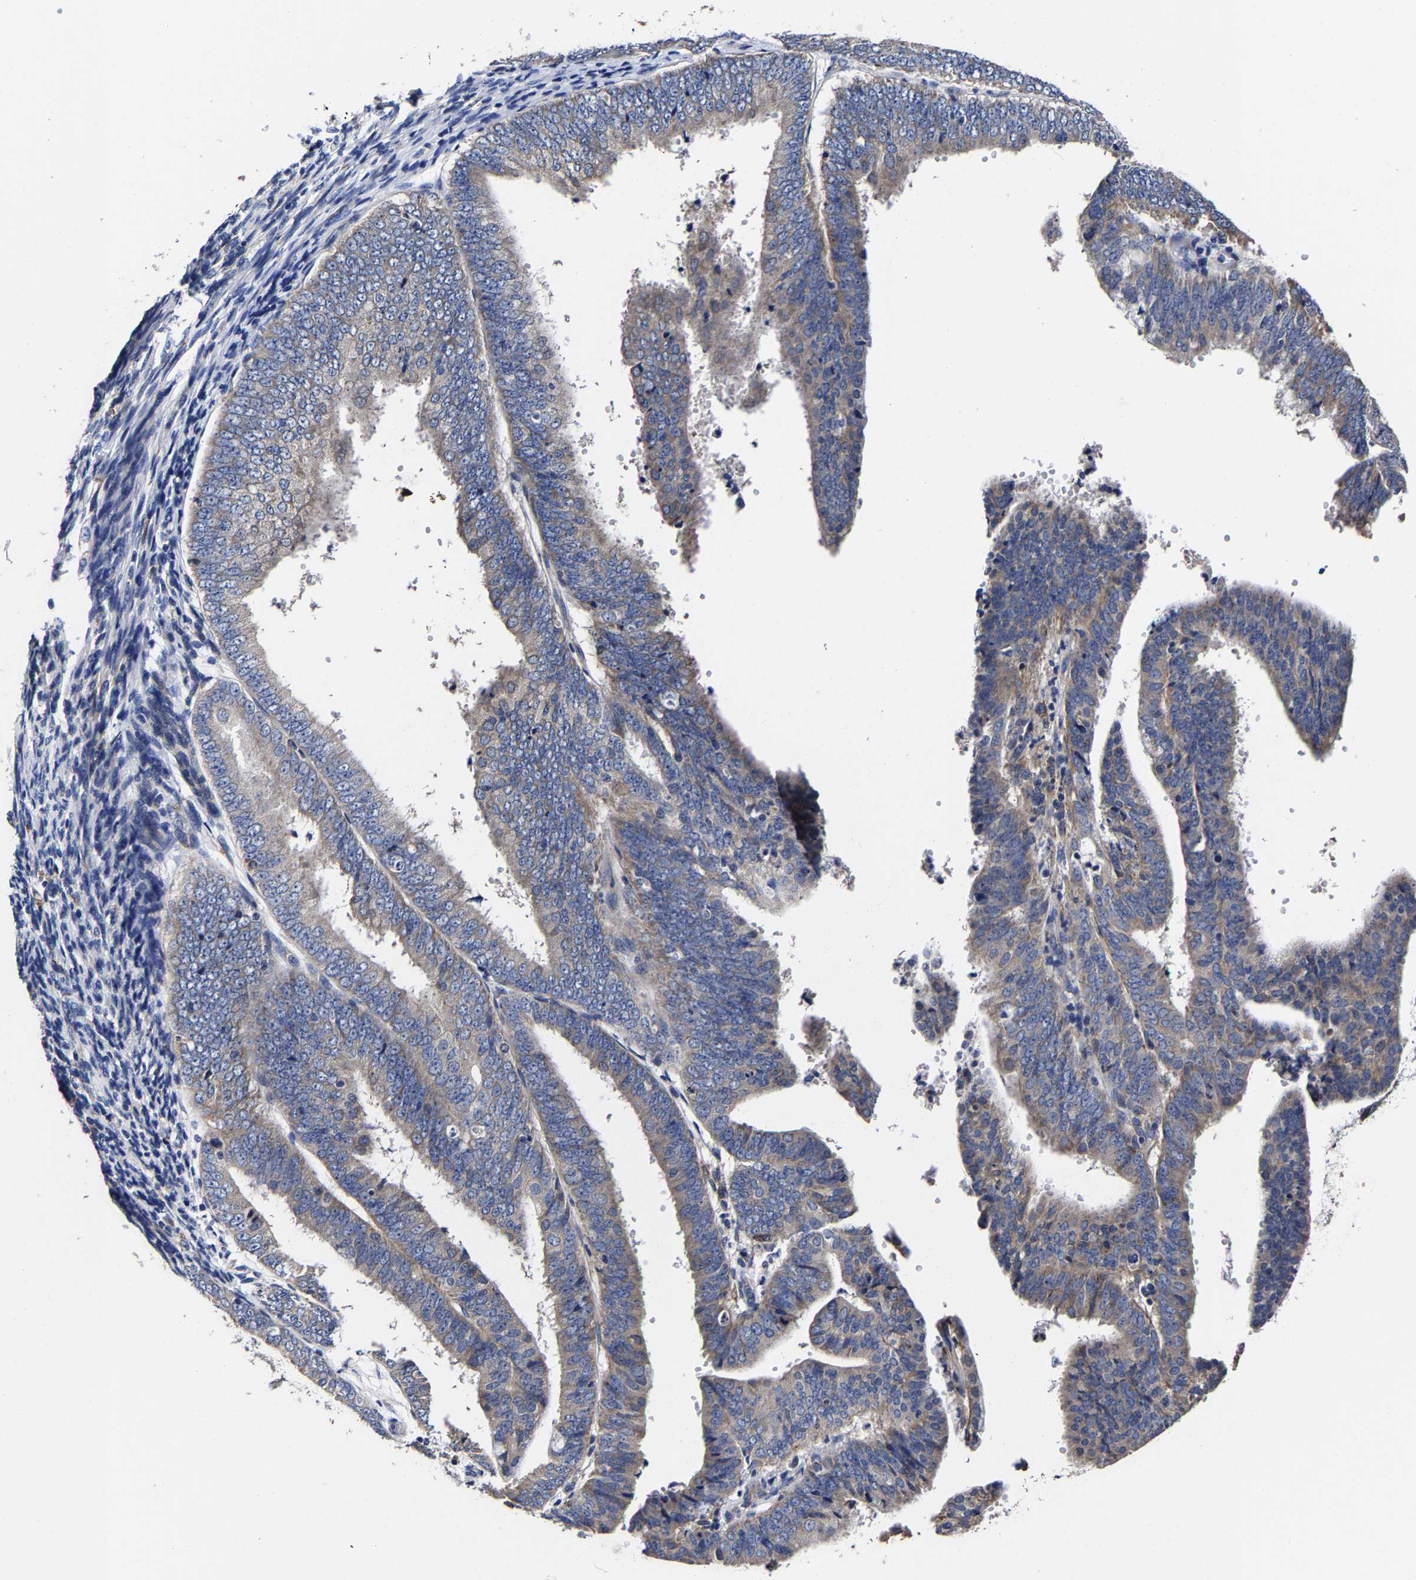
{"staining": {"intensity": "weak", "quantity": ">75%", "location": "cytoplasmic/membranous"}, "tissue": "endometrial cancer", "cell_type": "Tumor cells", "image_type": "cancer", "snomed": [{"axis": "morphology", "description": "Adenocarcinoma, NOS"}, {"axis": "topography", "description": "Endometrium"}], "caption": "Protein expression analysis of adenocarcinoma (endometrial) demonstrates weak cytoplasmic/membranous expression in about >75% of tumor cells.", "gene": "AASS", "patient": {"sex": "female", "age": 63}}